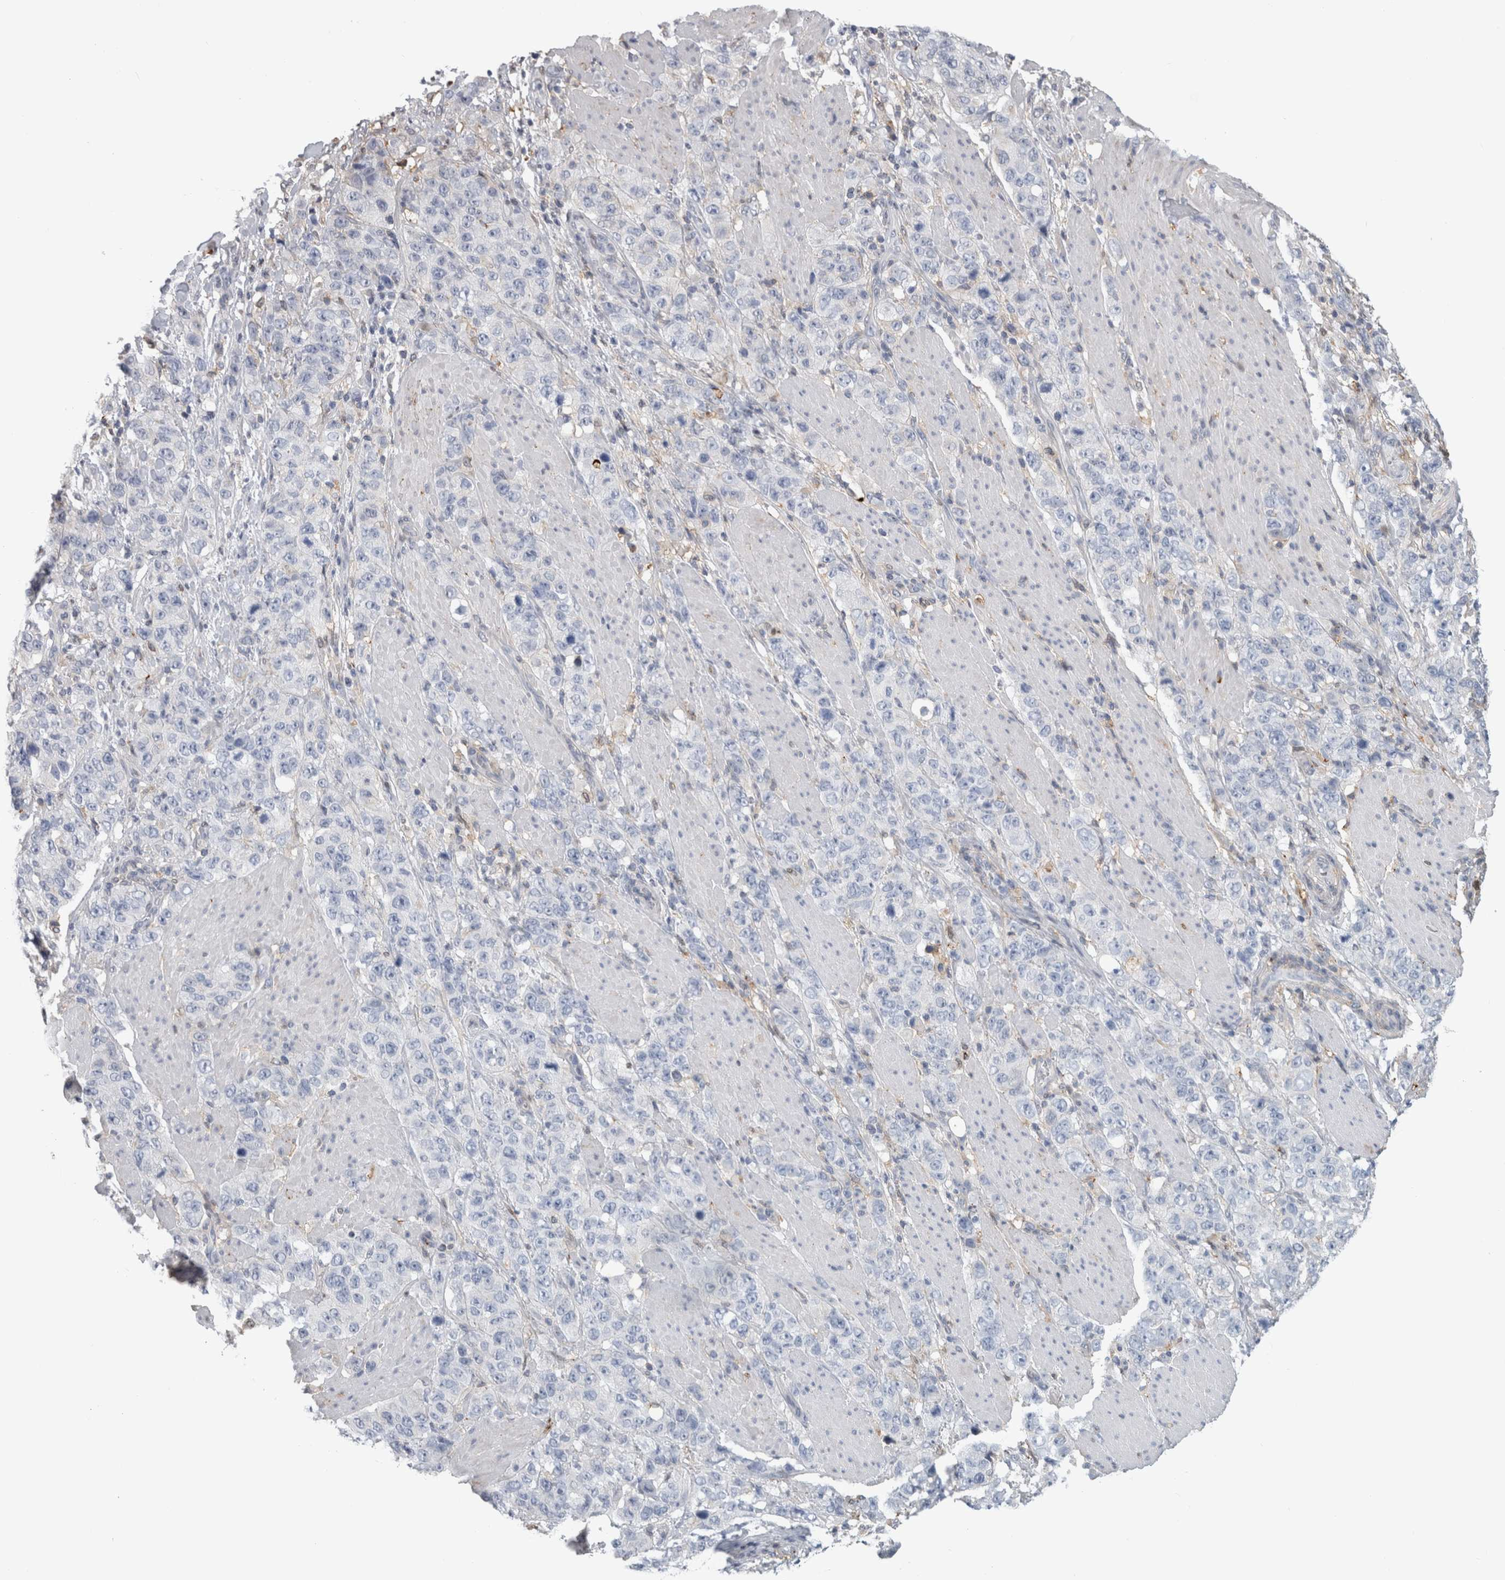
{"staining": {"intensity": "negative", "quantity": "none", "location": "none"}, "tissue": "stomach cancer", "cell_type": "Tumor cells", "image_type": "cancer", "snomed": [{"axis": "morphology", "description": "Adenocarcinoma, NOS"}, {"axis": "topography", "description": "Stomach"}], "caption": "Tumor cells show no significant protein positivity in stomach cancer (adenocarcinoma). (DAB immunohistochemistry (IHC) with hematoxylin counter stain).", "gene": "DNAJC24", "patient": {"sex": "male", "age": 48}}